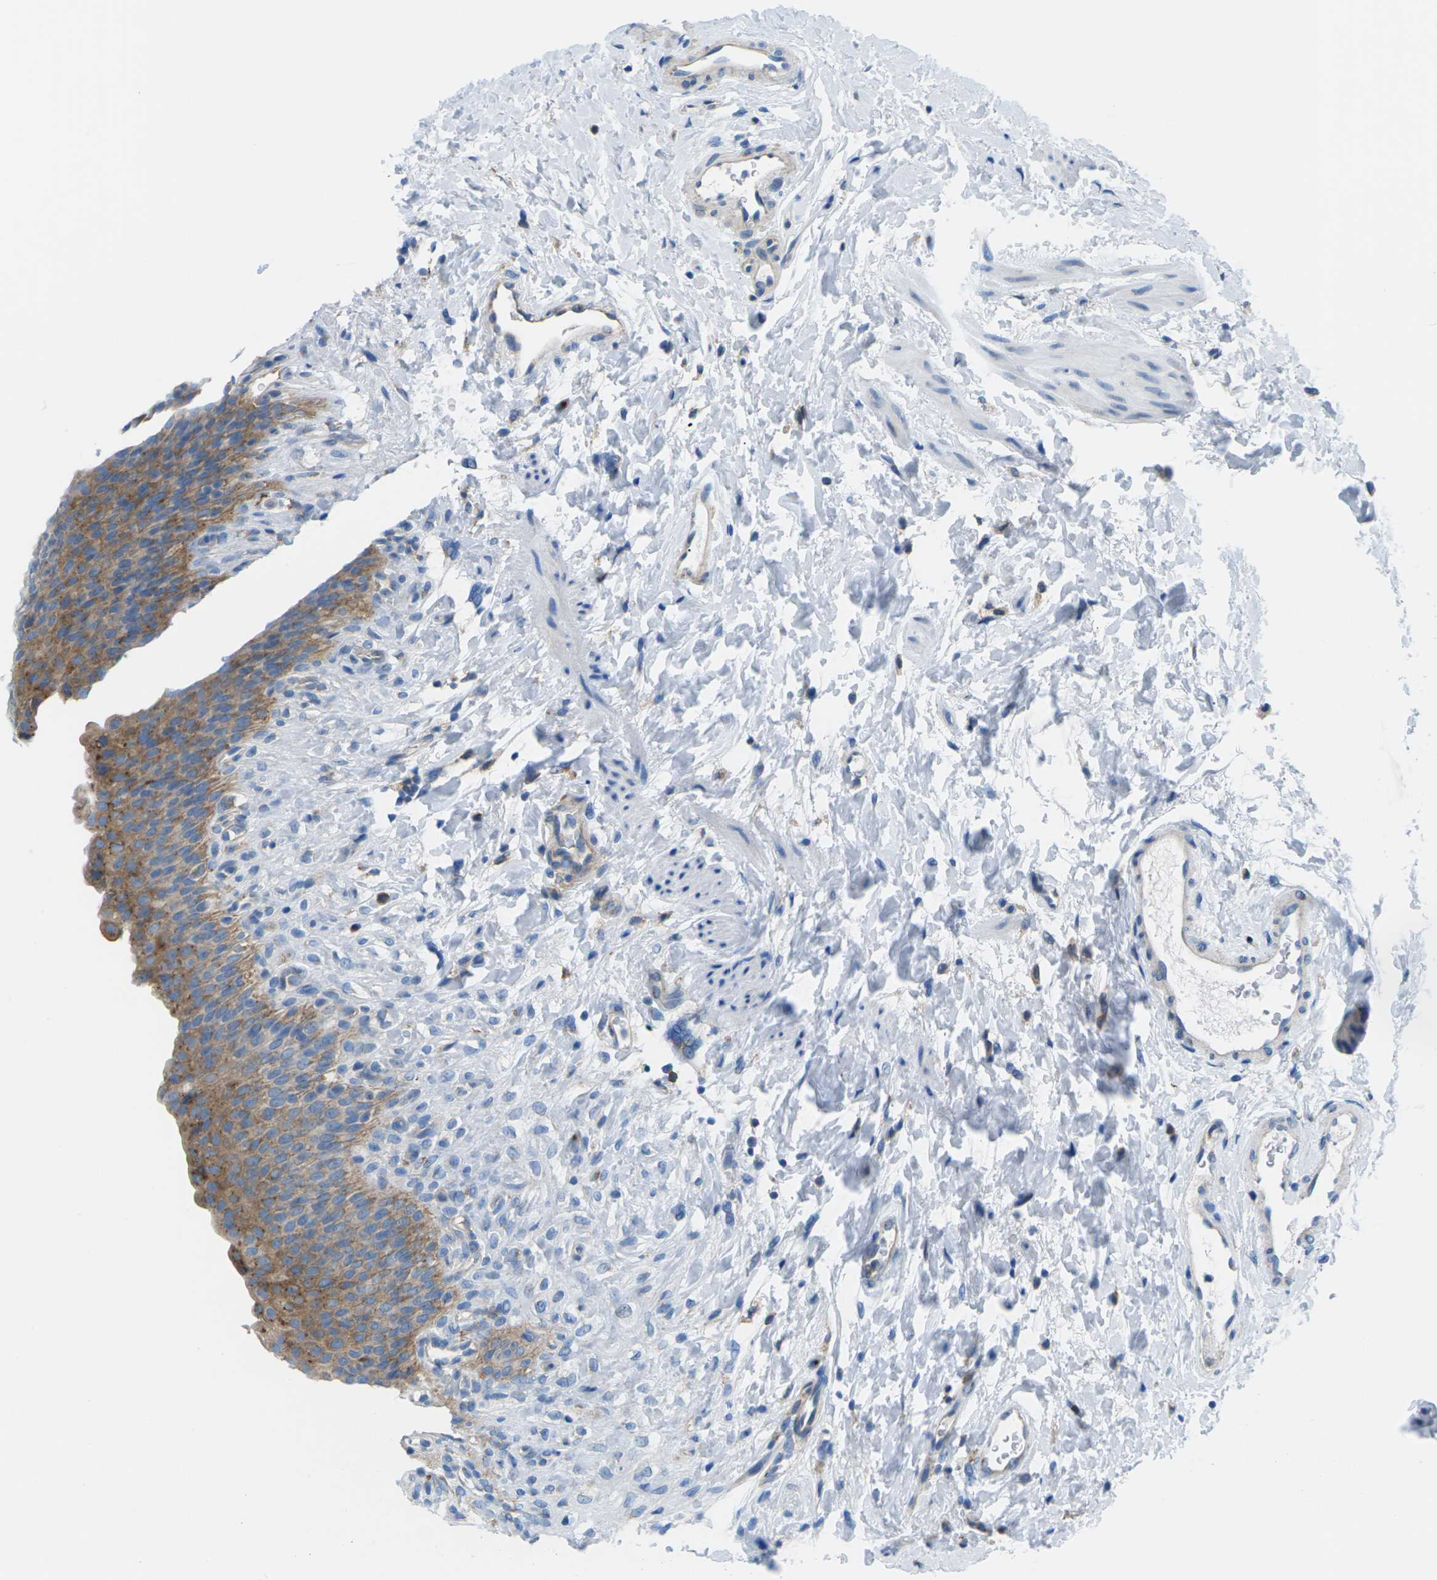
{"staining": {"intensity": "moderate", "quantity": "25%-75%", "location": "cytoplasmic/membranous"}, "tissue": "urinary bladder", "cell_type": "Urothelial cells", "image_type": "normal", "snomed": [{"axis": "morphology", "description": "Normal tissue, NOS"}, {"axis": "topography", "description": "Urinary bladder"}], "caption": "Brown immunohistochemical staining in unremarkable human urinary bladder reveals moderate cytoplasmic/membranous expression in about 25%-75% of urothelial cells.", "gene": "SYNGR2", "patient": {"sex": "female", "age": 79}}